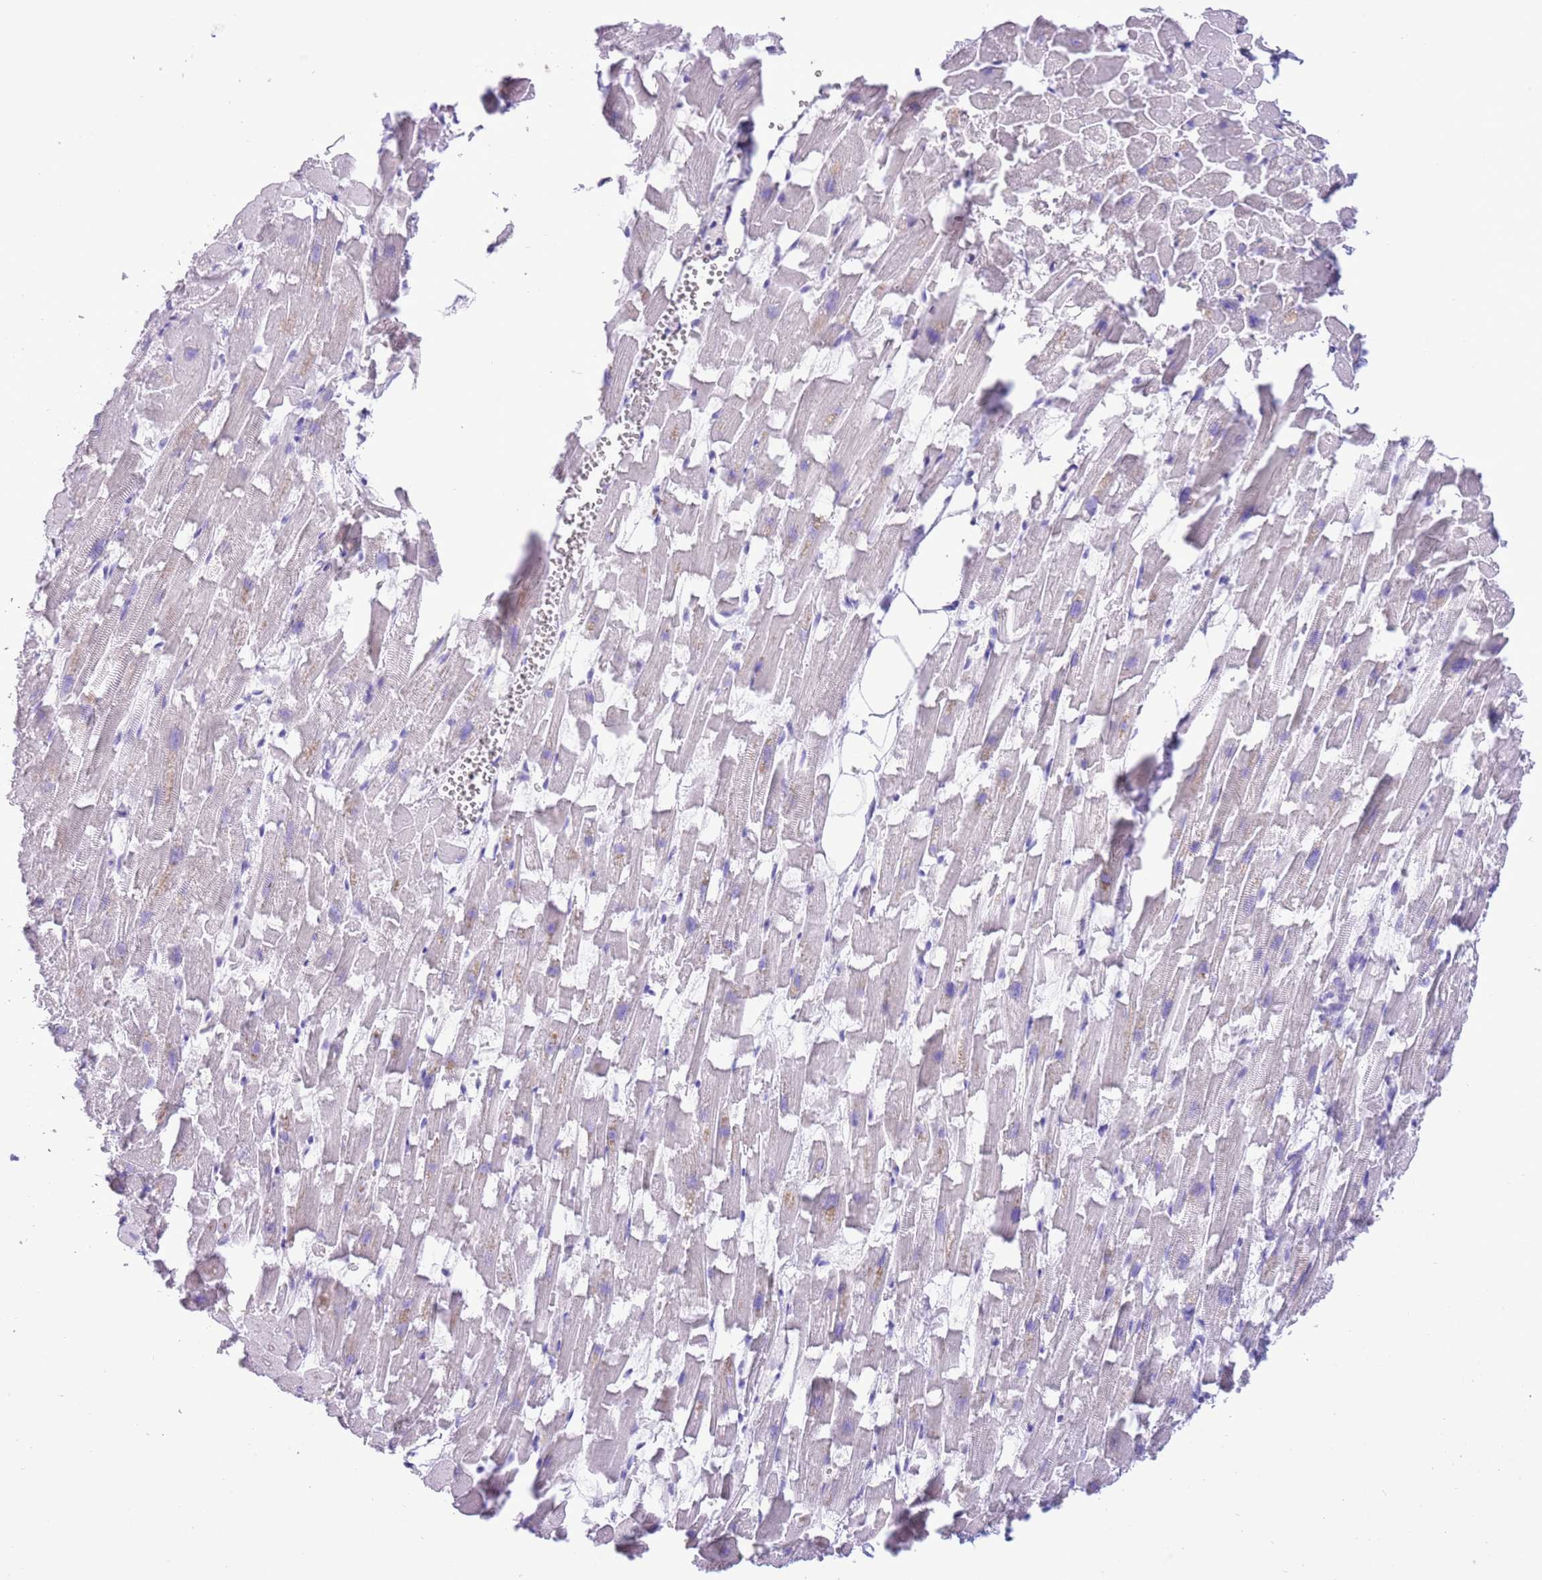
{"staining": {"intensity": "weak", "quantity": "<25%", "location": "cytoplasmic/membranous"}, "tissue": "heart muscle", "cell_type": "Cardiomyocytes", "image_type": "normal", "snomed": [{"axis": "morphology", "description": "Normal tissue, NOS"}, {"axis": "topography", "description": "Heart"}], "caption": "This is an immunohistochemistry micrograph of benign heart muscle. There is no staining in cardiomyocytes.", "gene": "BCL11B", "patient": {"sex": "female", "age": 64}}